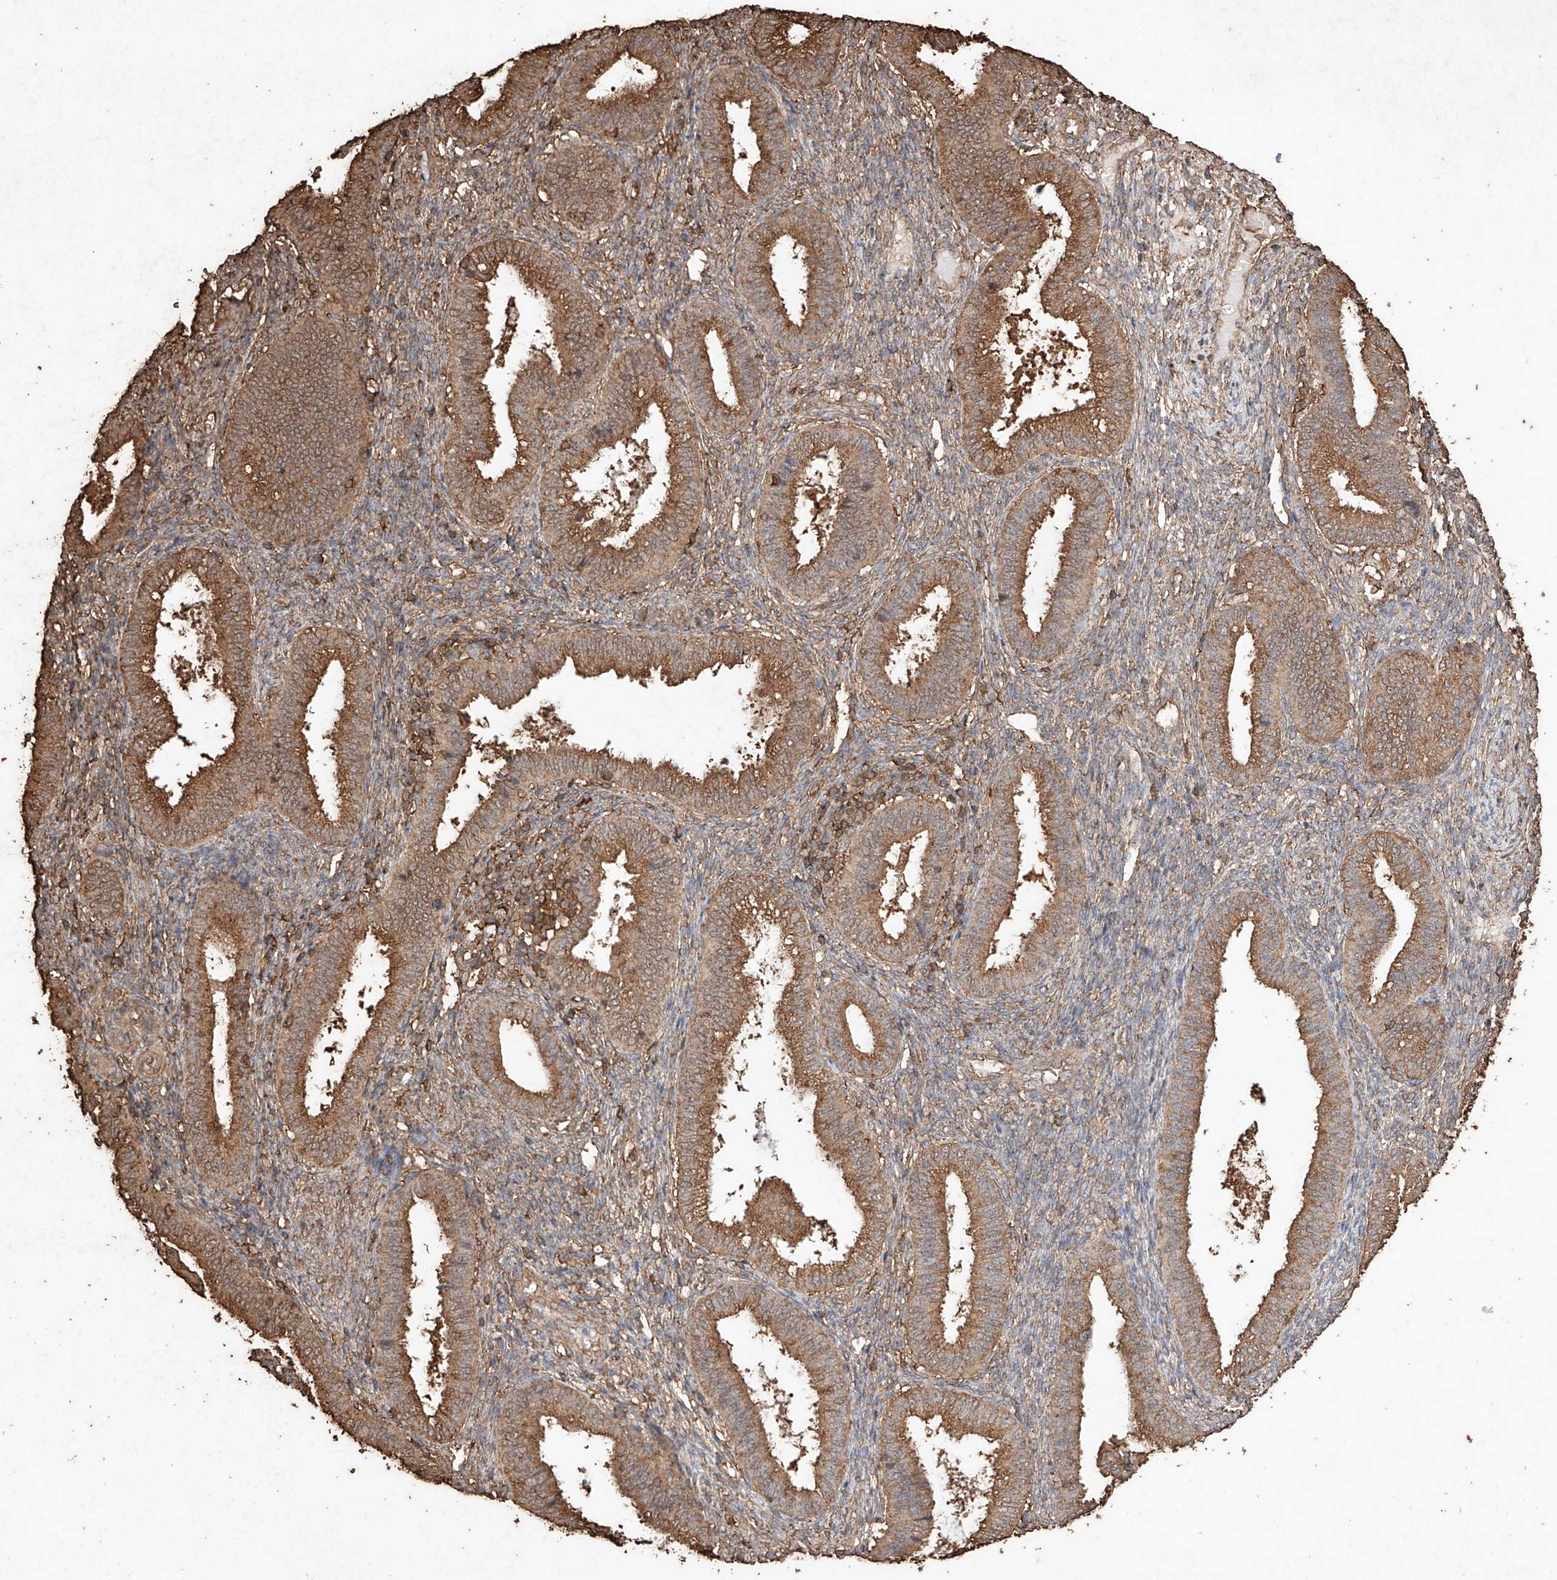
{"staining": {"intensity": "strong", "quantity": ">75%", "location": "cytoplasmic/membranous"}, "tissue": "endometrium", "cell_type": "Cells in endometrial stroma", "image_type": "normal", "snomed": [{"axis": "morphology", "description": "Normal tissue, NOS"}, {"axis": "topography", "description": "Endometrium"}], "caption": "Immunohistochemical staining of normal endometrium demonstrates >75% levels of strong cytoplasmic/membranous protein expression in about >75% of cells in endometrial stroma.", "gene": "M6PR", "patient": {"sex": "female", "age": 39}}